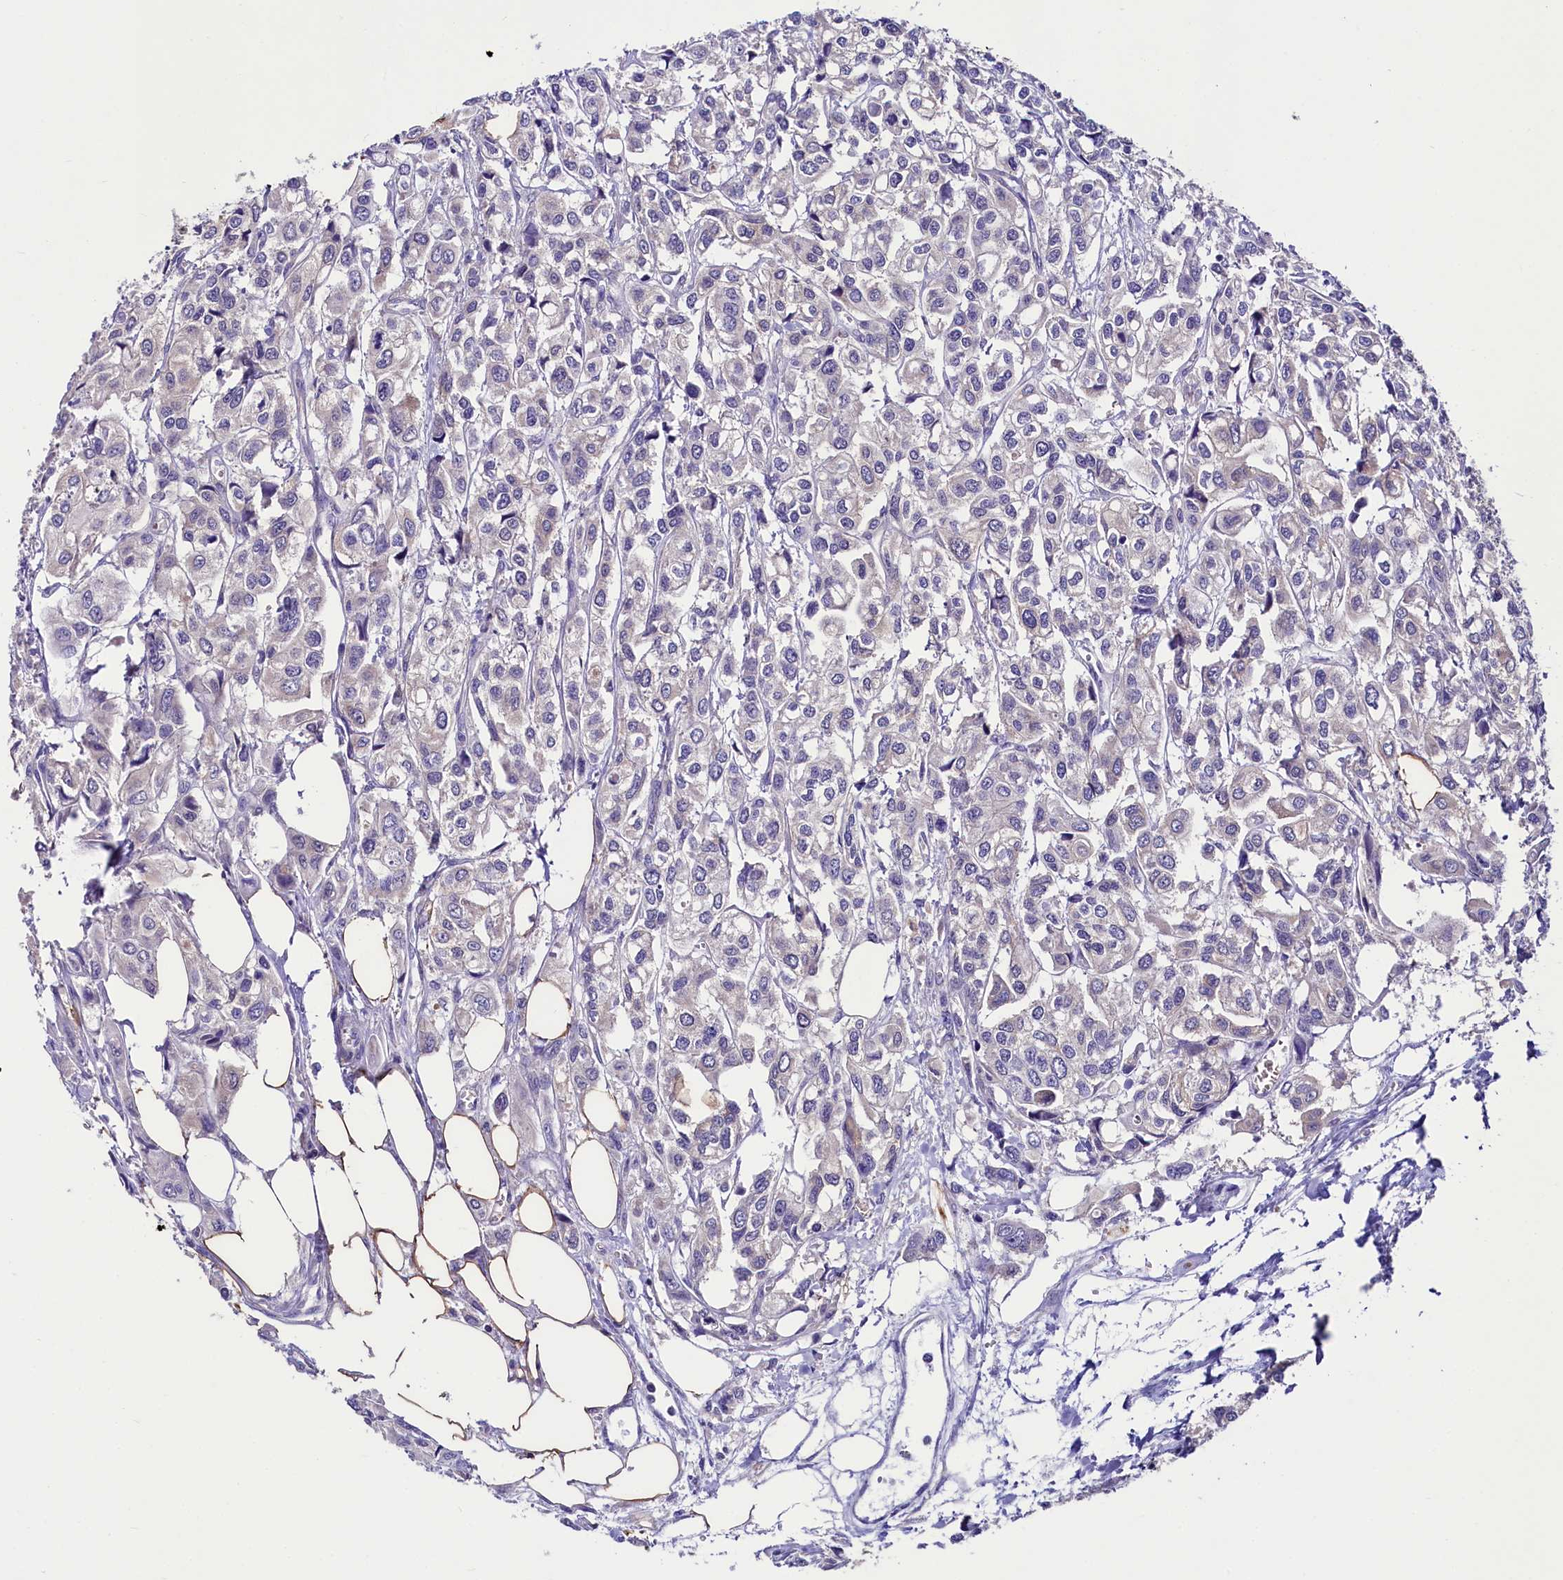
{"staining": {"intensity": "negative", "quantity": "none", "location": "none"}, "tissue": "urothelial cancer", "cell_type": "Tumor cells", "image_type": "cancer", "snomed": [{"axis": "morphology", "description": "Urothelial carcinoma, High grade"}, {"axis": "topography", "description": "Urinary bladder"}], "caption": "Human urothelial carcinoma (high-grade) stained for a protein using immunohistochemistry (IHC) reveals no staining in tumor cells.", "gene": "ABHD5", "patient": {"sex": "male", "age": 67}}